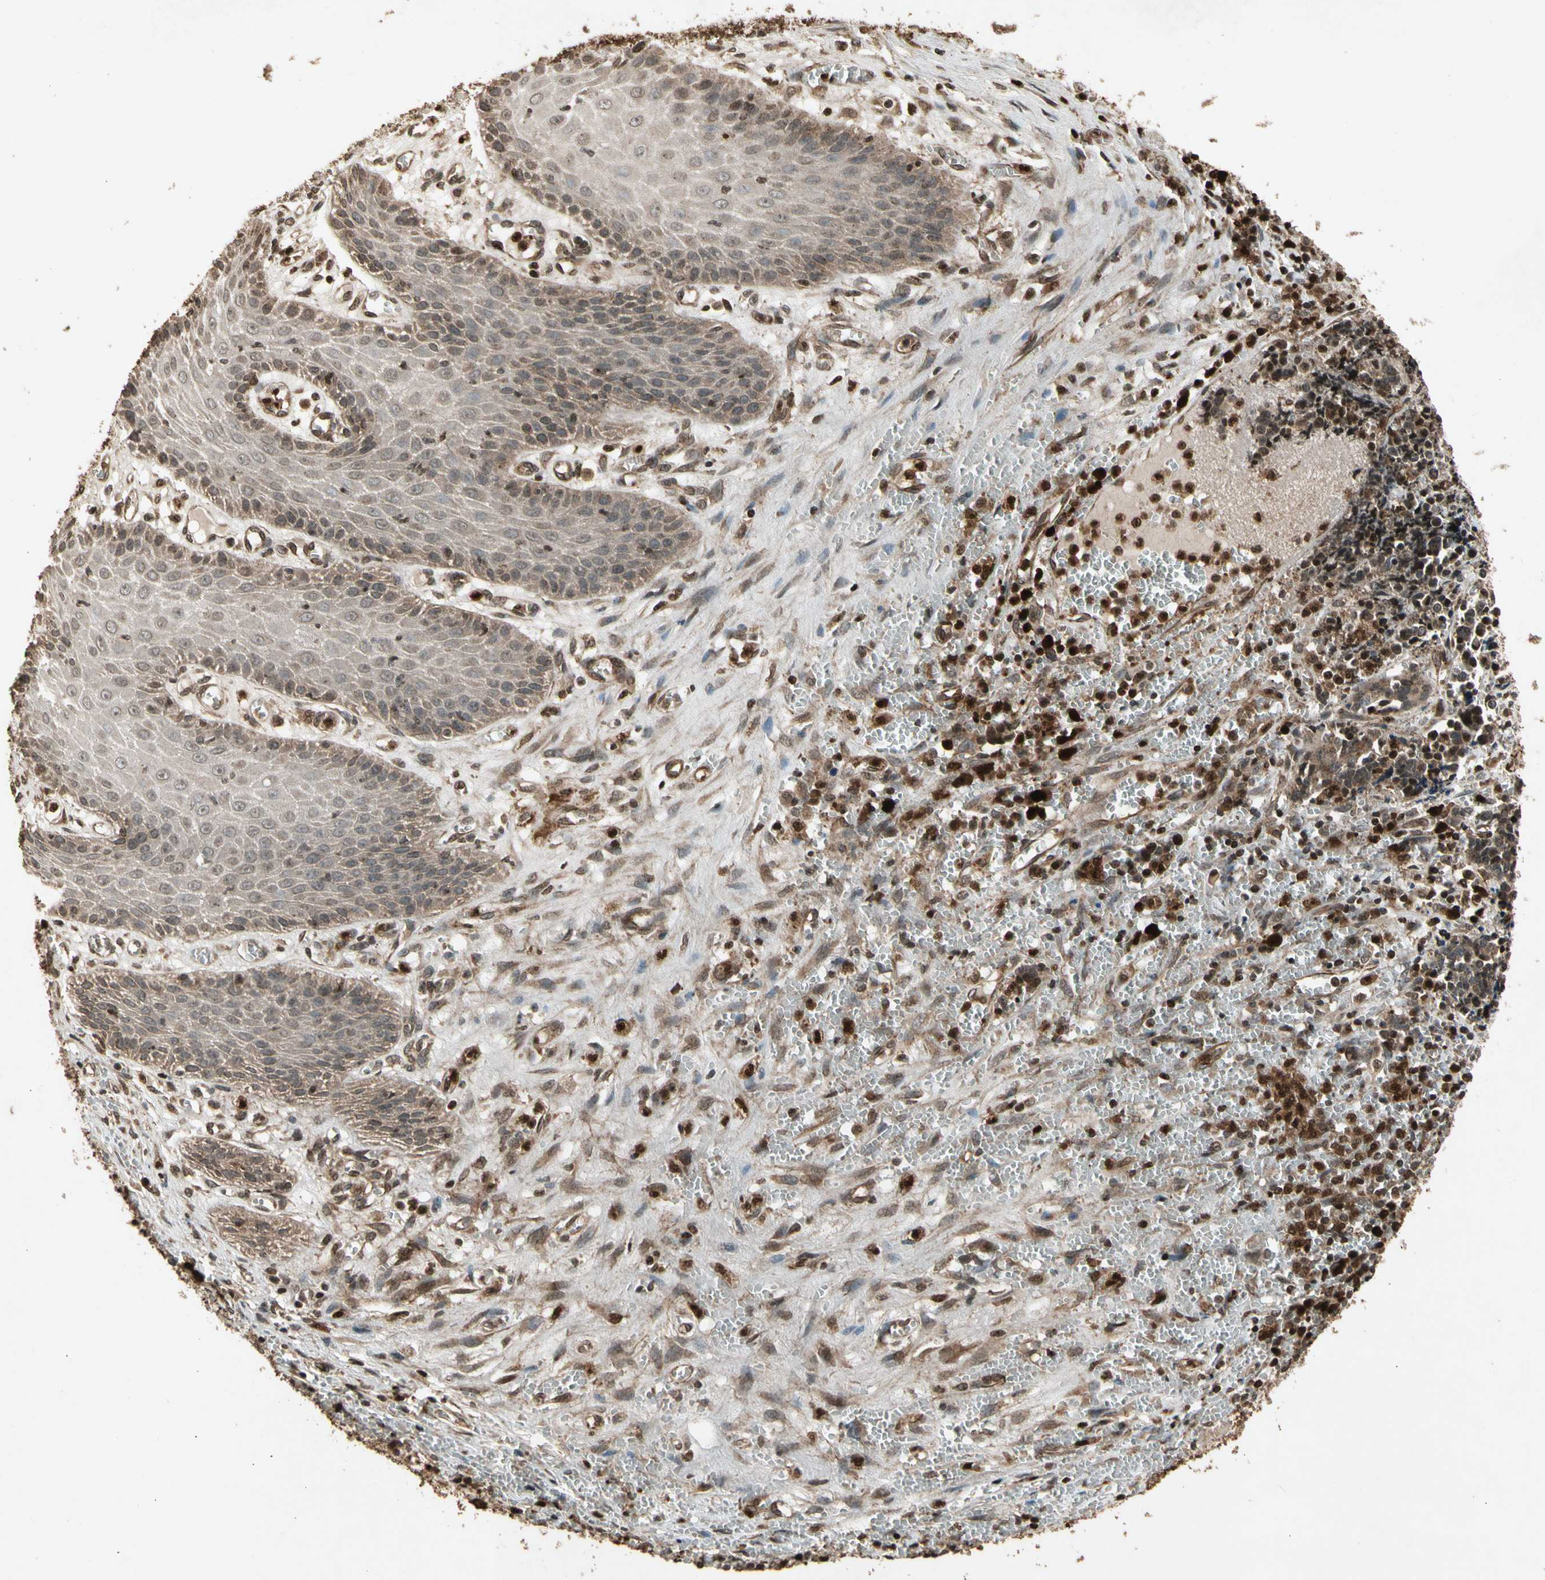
{"staining": {"intensity": "moderate", "quantity": ">75%", "location": "cytoplasmic/membranous"}, "tissue": "cervical cancer", "cell_type": "Tumor cells", "image_type": "cancer", "snomed": [{"axis": "morphology", "description": "Squamous cell carcinoma, NOS"}, {"axis": "topography", "description": "Cervix"}], "caption": "Immunohistochemistry (IHC) of human cervical squamous cell carcinoma exhibits medium levels of moderate cytoplasmic/membranous expression in approximately >75% of tumor cells.", "gene": "GLRX", "patient": {"sex": "female", "age": 35}}